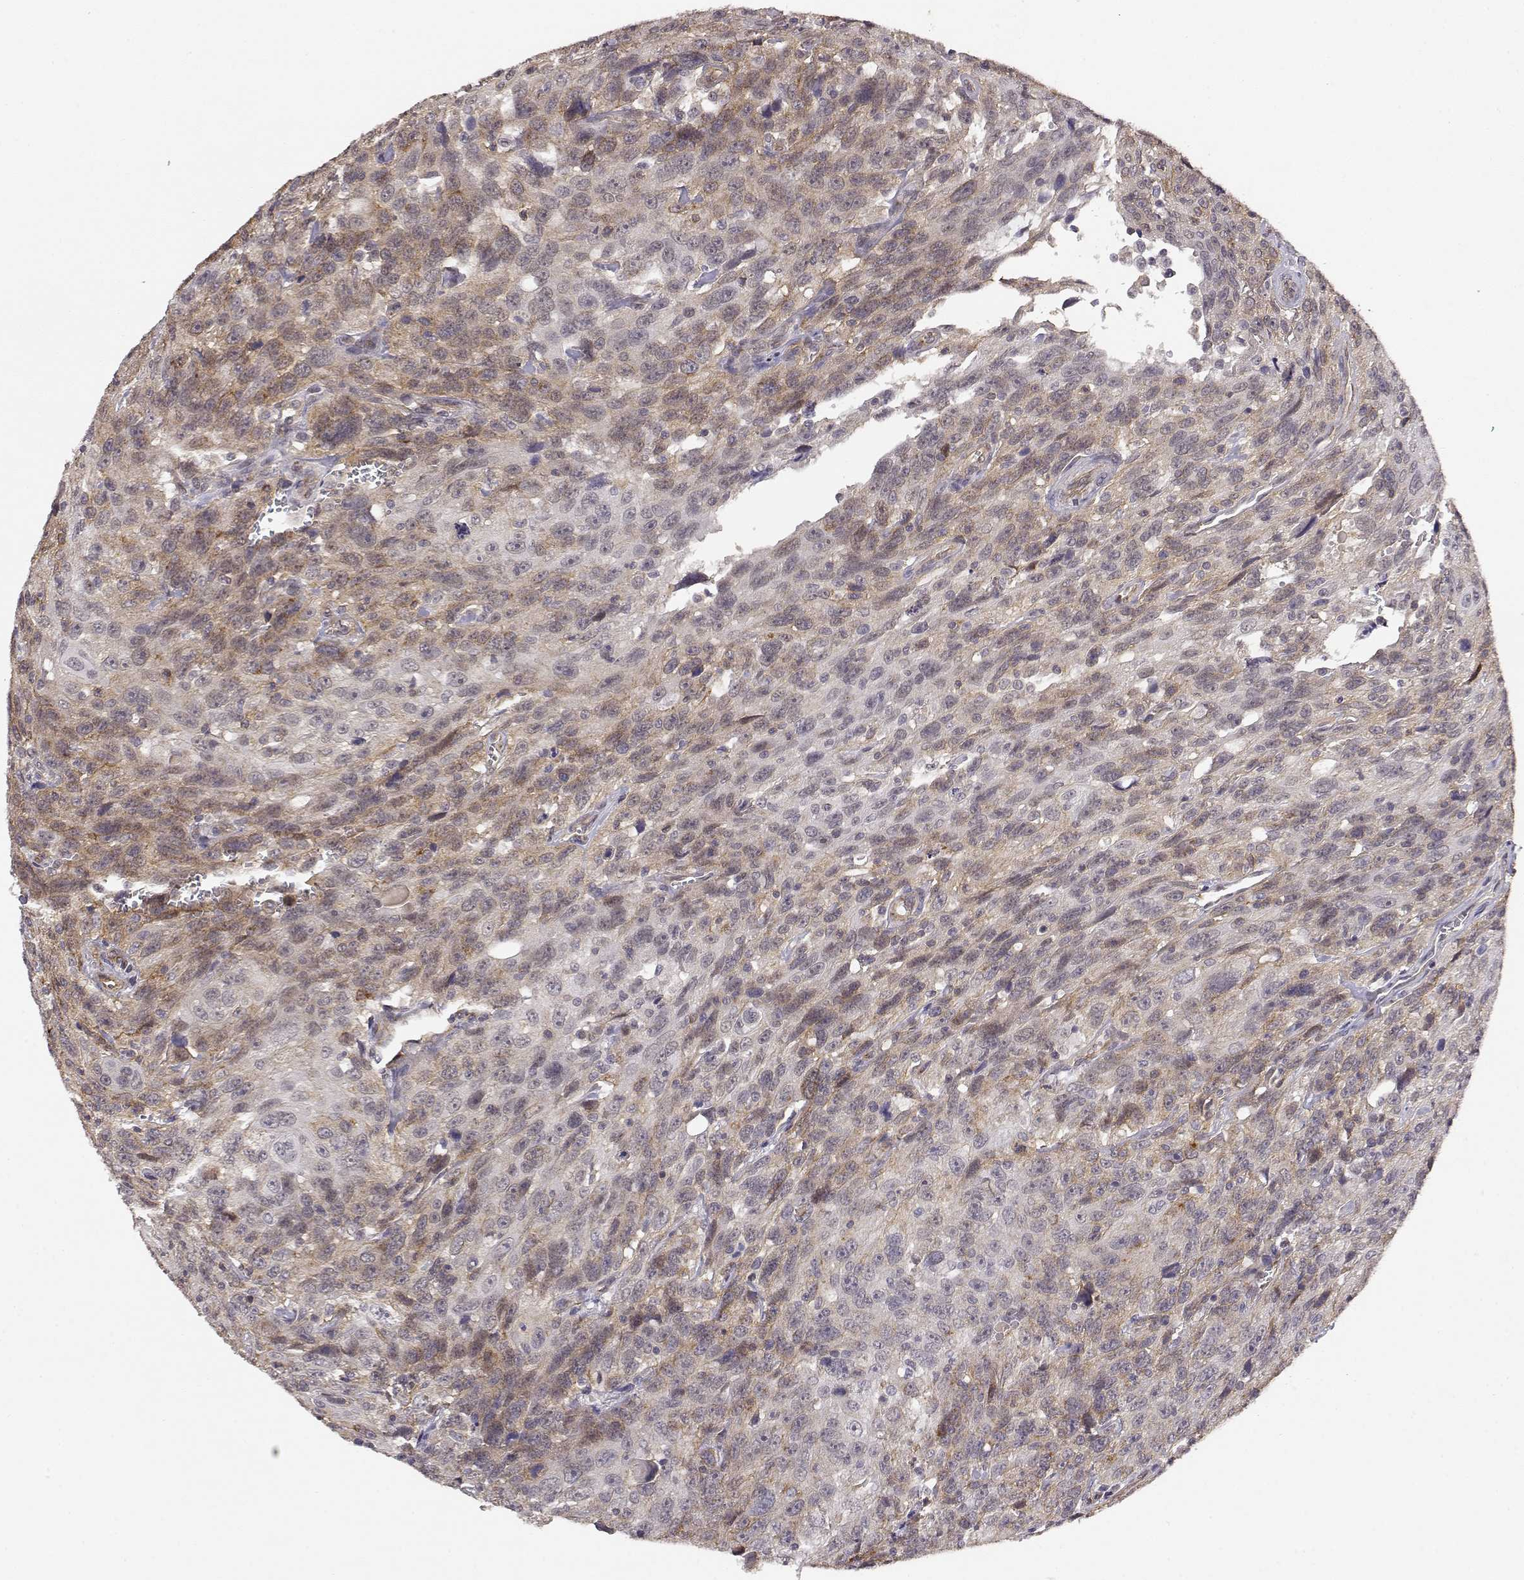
{"staining": {"intensity": "weak", "quantity": "<25%", "location": "cytoplasmic/membranous"}, "tissue": "urothelial cancer", "cell_type": "Tumor cells", "image_type": "cancer", "snomed": [{"axis": "morphology", "description": "Urothelial carcinoma, NOS"}, {"axis": "morphology", "description": "Urothelial carcinoma, High grade"}, {"axis": "topography", "description": "Urinary bladder"}], "caption": "IHC micrograph of neoplastic tissue: urothelial cancer stained with DAB demonstrates no significant protein expression in tumor cells.", "gene": "IFITM1", "patient": {"sex": "female", "age": 73}}